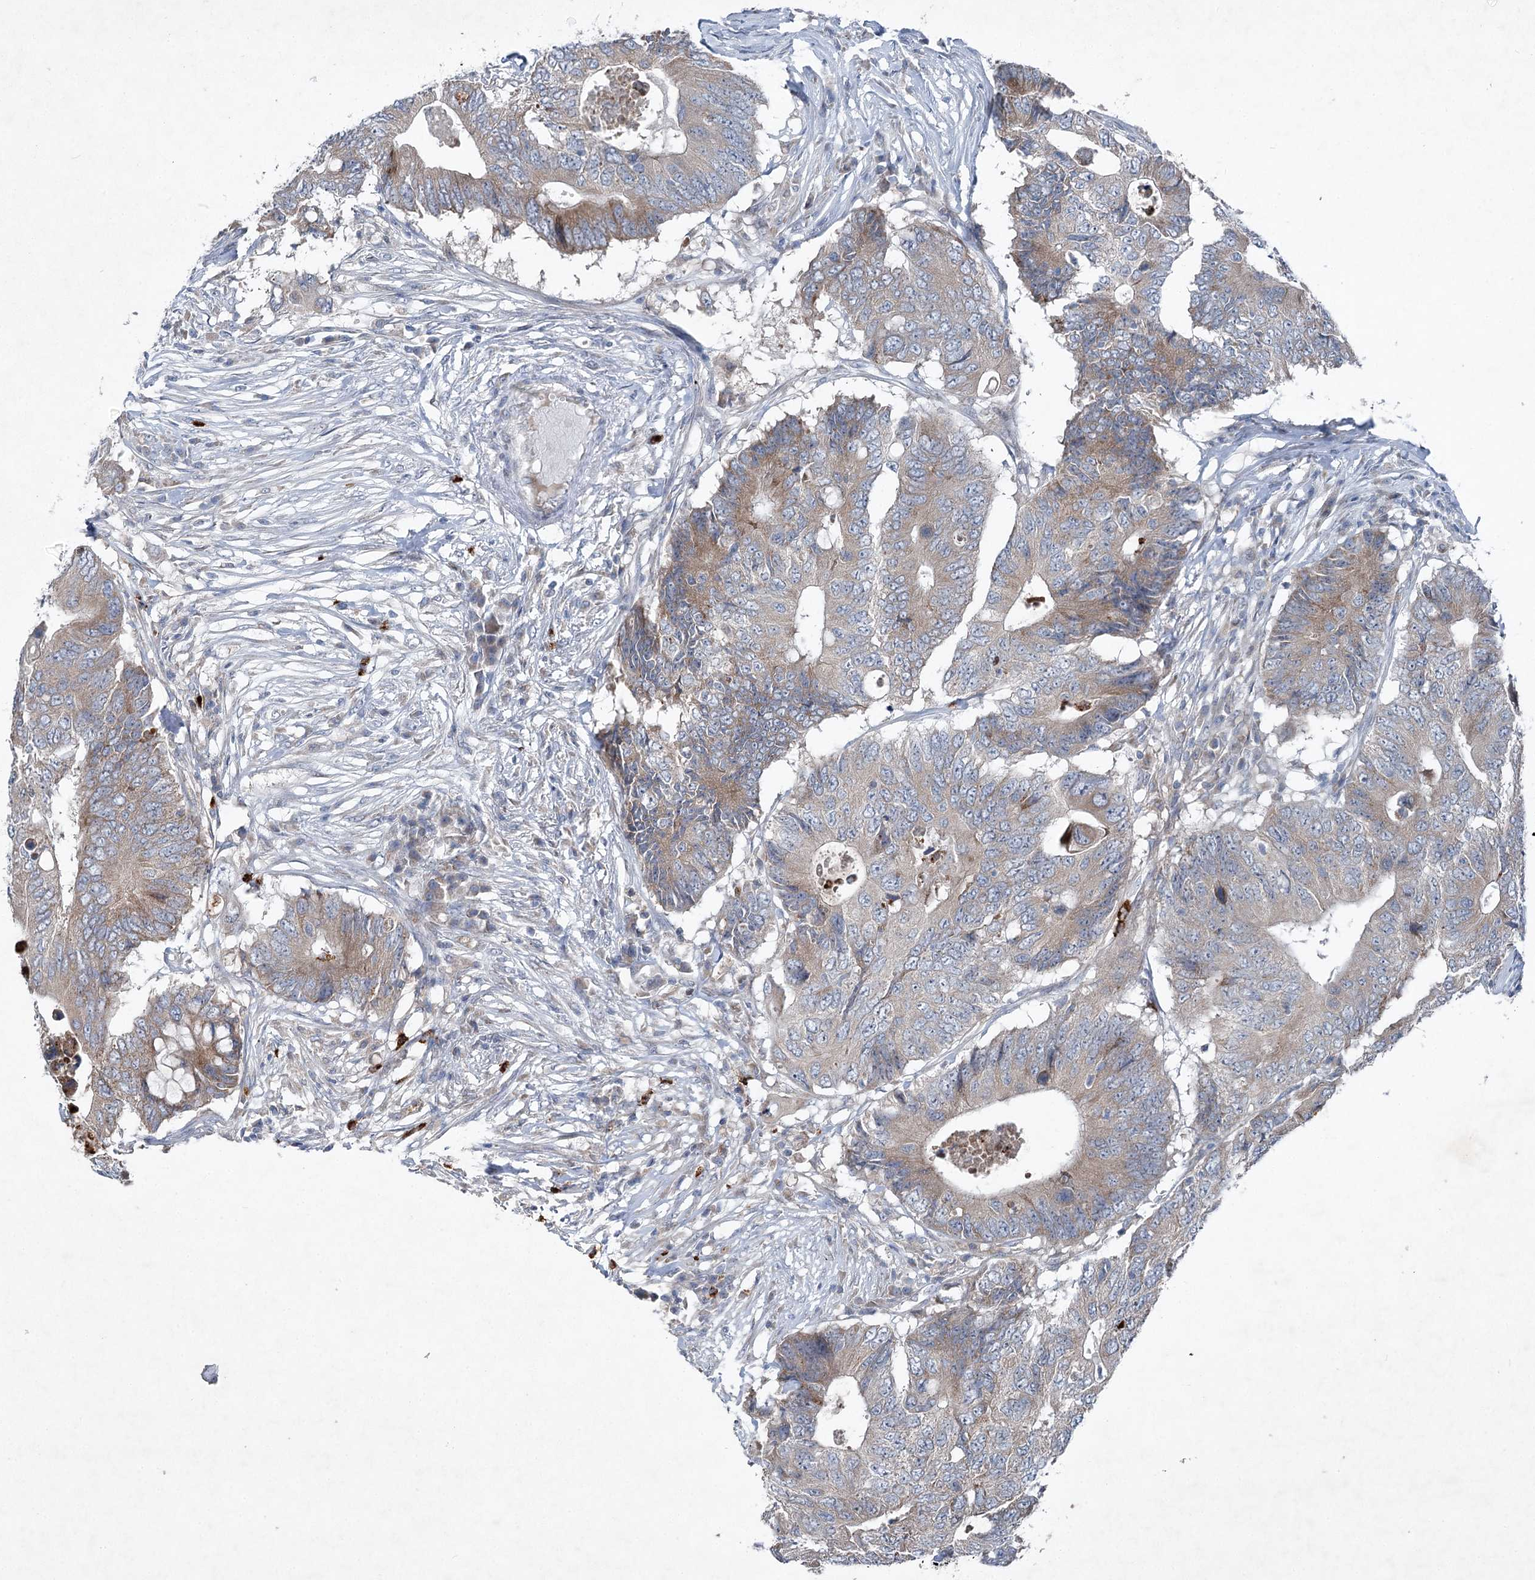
{"staining": {"intensity": "moderate", "quantity": "<25%", "location": "cytoplasmic/membranous"}, "tissue": "colorectal cancer", "cell_type": "Tumor cells", "image_type": "cancer", "snomed": [{"axis": "morphology", "description": "Adenocarcinoma, NOS"}, {"axis": "topography", "description": "Colon"}], "caption": "Tumor cells reveal moderate cytoplasmic/membranous expression in about <25% of cells in colorectal cancer.", "gene": "PLA2G12A", "patient": {"sex": "male", "age": 71}}